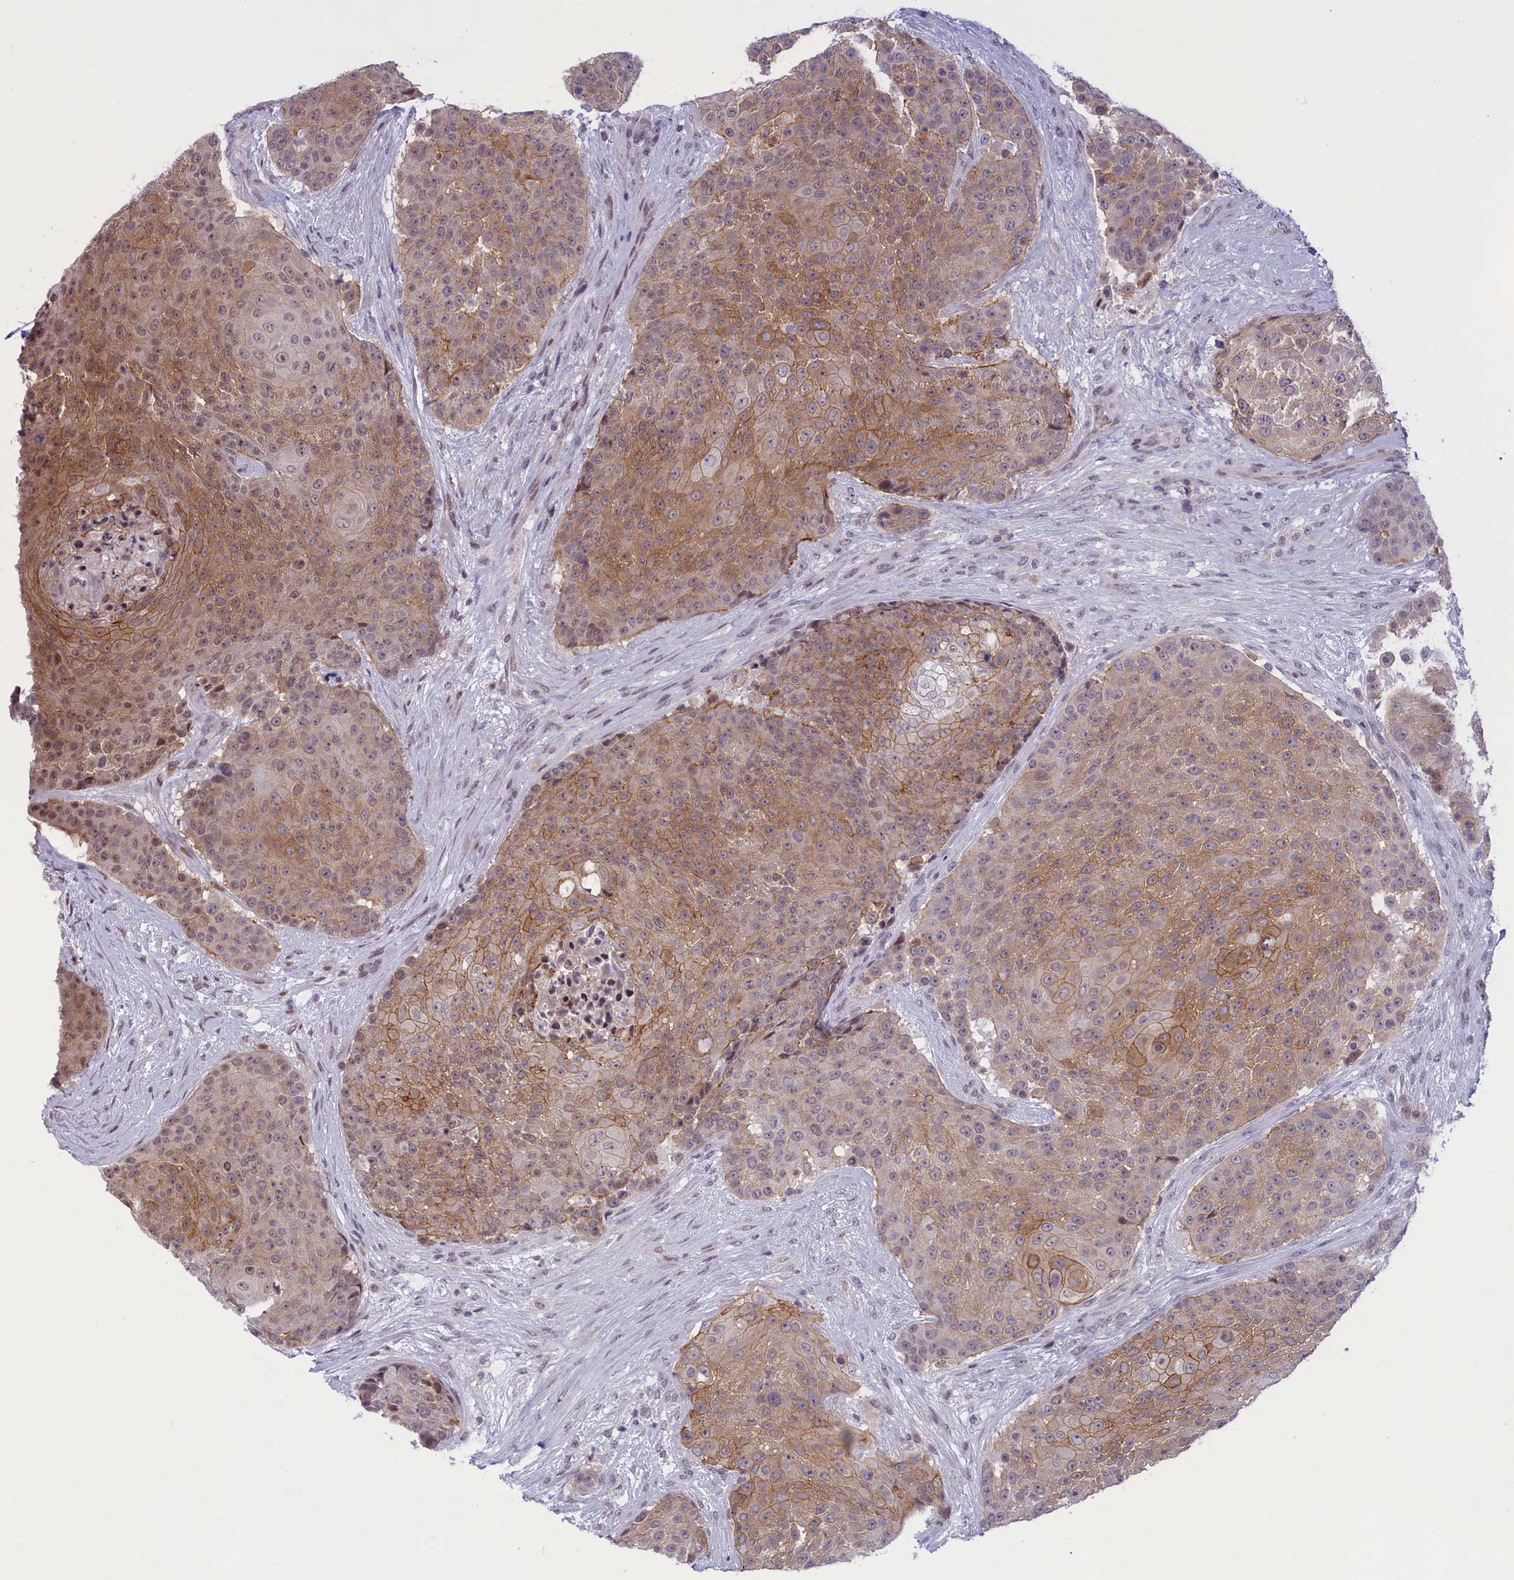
{"staining": {"intensity": "moderate", "quantity": ">75%", "location": "cytoplasmic/membranous"}, "tissue": "urothelial cancer", "cell_type": "Tumor cells", "image_type": "cancer", "snomed": [{"axis": "morphology", "description": "Urothelial carcinoma, High grade"}, {"axis": "topography", "description": "Urinary bladder"}], "caption": "This is a micrograph of immunohistochemistry (IHC) staining of urothelial cancer, which shows moderate positivity in the cytoplasmic/membranous of tumor cells.", "gene": "CORO2A", "patient": {"sex": "female", "age": 63}}